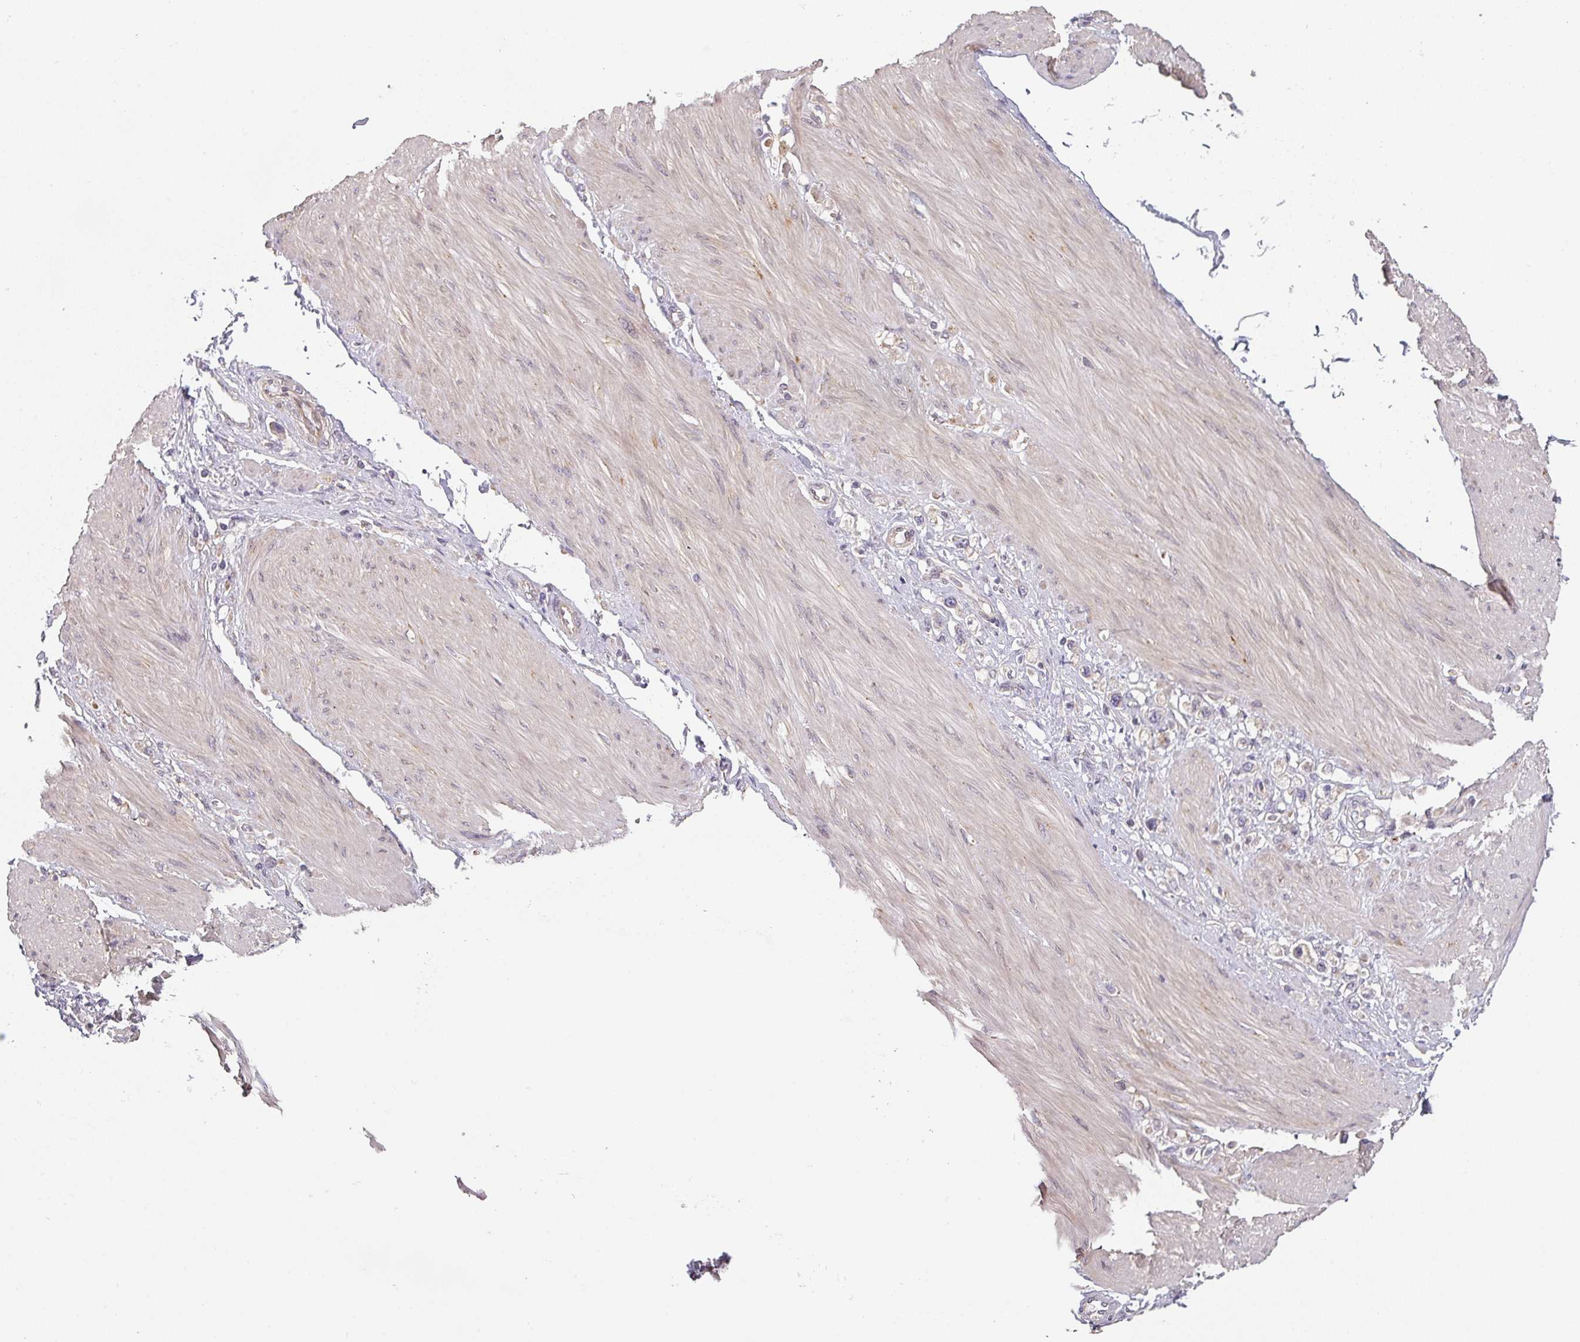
{"staining": {"intensity": "negative", "quantity": "none", "location": "none"}, "tissue": "stomach cancer", "cell_type": "Tumor cells", "image_type": "cancer", "snomed": [{"axis": "morphology", "description": "Adenocarcinoma, NOS"}, {"axis": "topography", "description": "Stomach"}], "caption": "This micrograph is of adenocarcinoma (stomach) stained with immunohistochemistry (IHC) to label a protein in brown with the nuclei are counter-stained blue. There is no staining in tumor cells.", "gene": "TAPT1", "patient": {"sex": "female", "age": 65}}